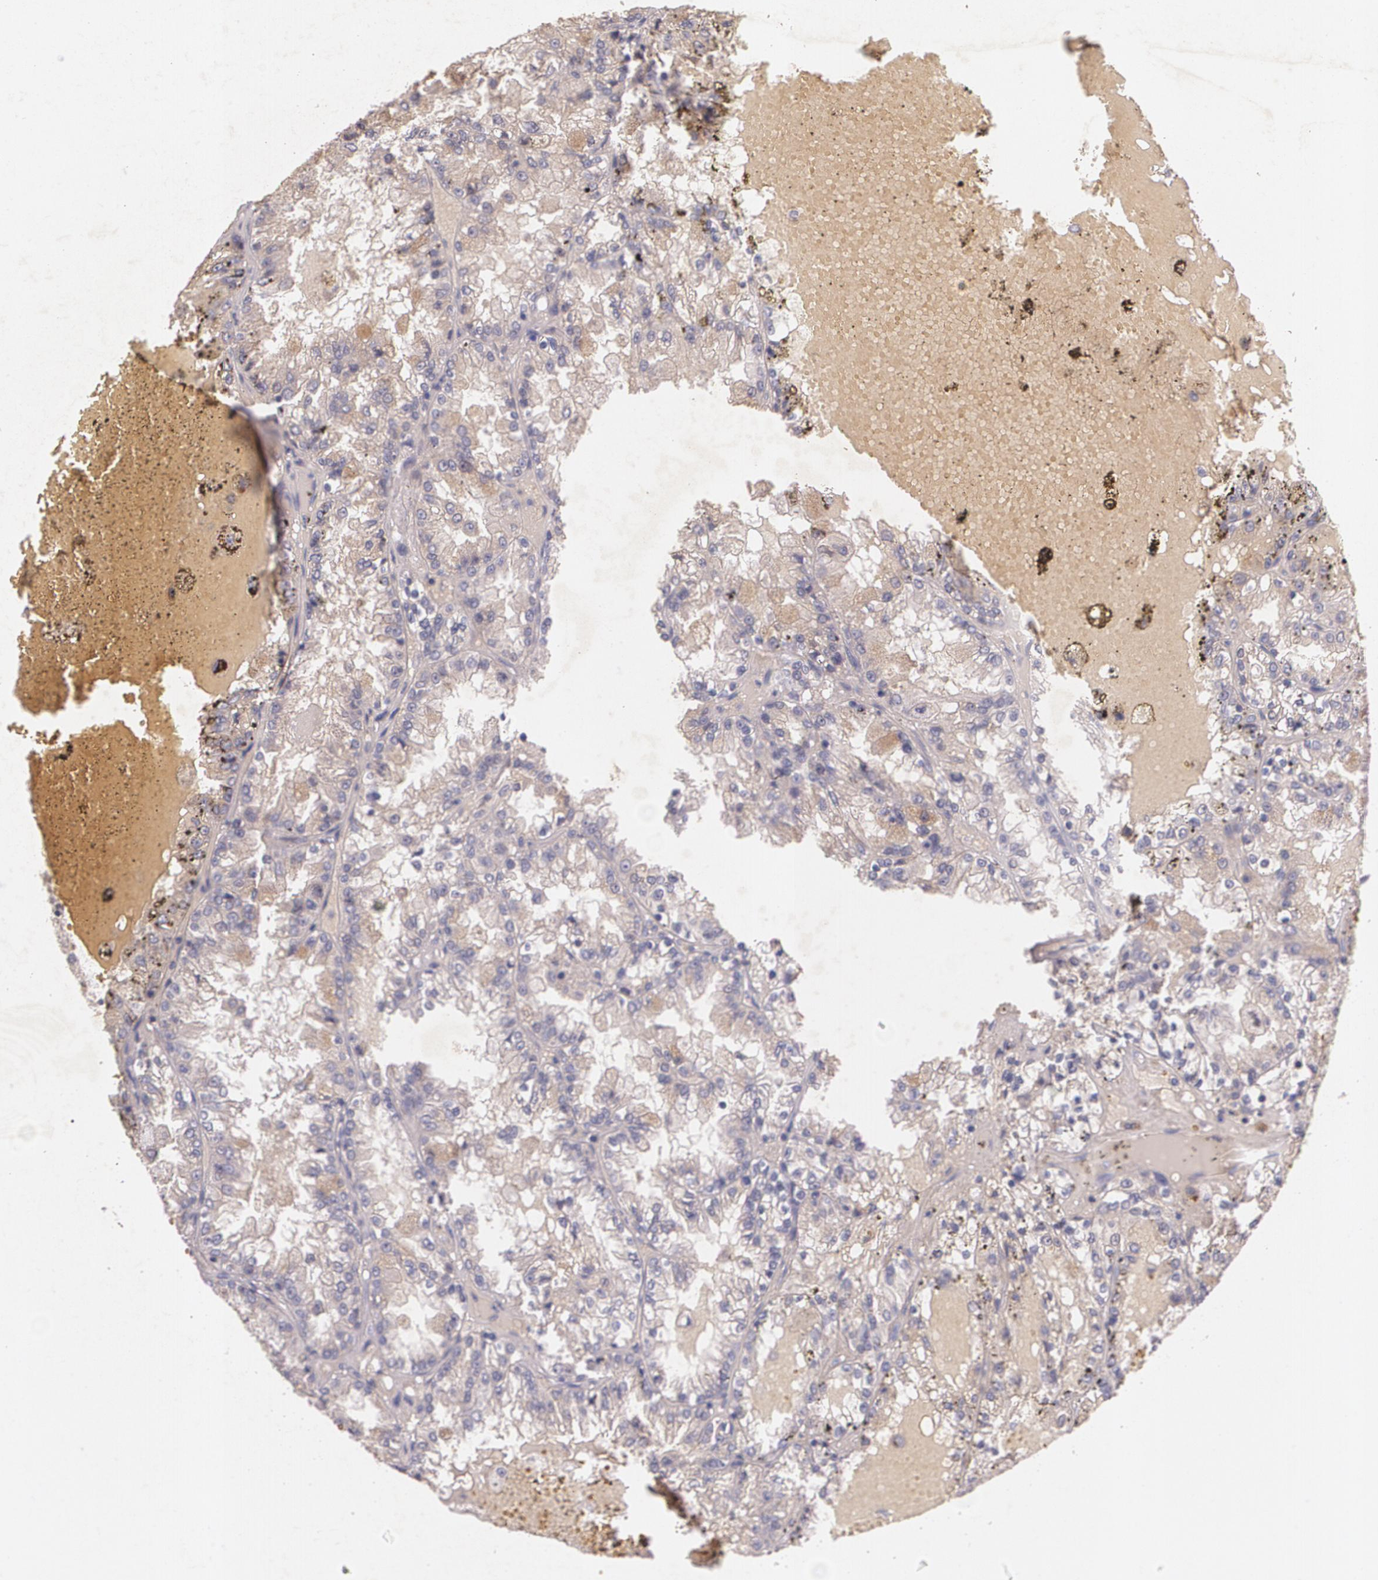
{"staining": {"intensity": "weak", "quantity": ">75%", "location": "cytoplasmic/membranous"}, "tissue": "renal cancer", "cell_type": "Tumor cells", "image_type": "cancer", "snomed": [{"axis": "morphology", "description": "Adenocarcinoma, NOS"}, {"axis": "topography", "description": "Kidney"}], "caption": "The image displays a brown stain indicating the presence of a protein in the cytoplasmic/membranous of tumor cells in renal cancer (adenocarcinoma).", "gene": "TM4SF1", "patient": {"sex": "female", "age": 56}}